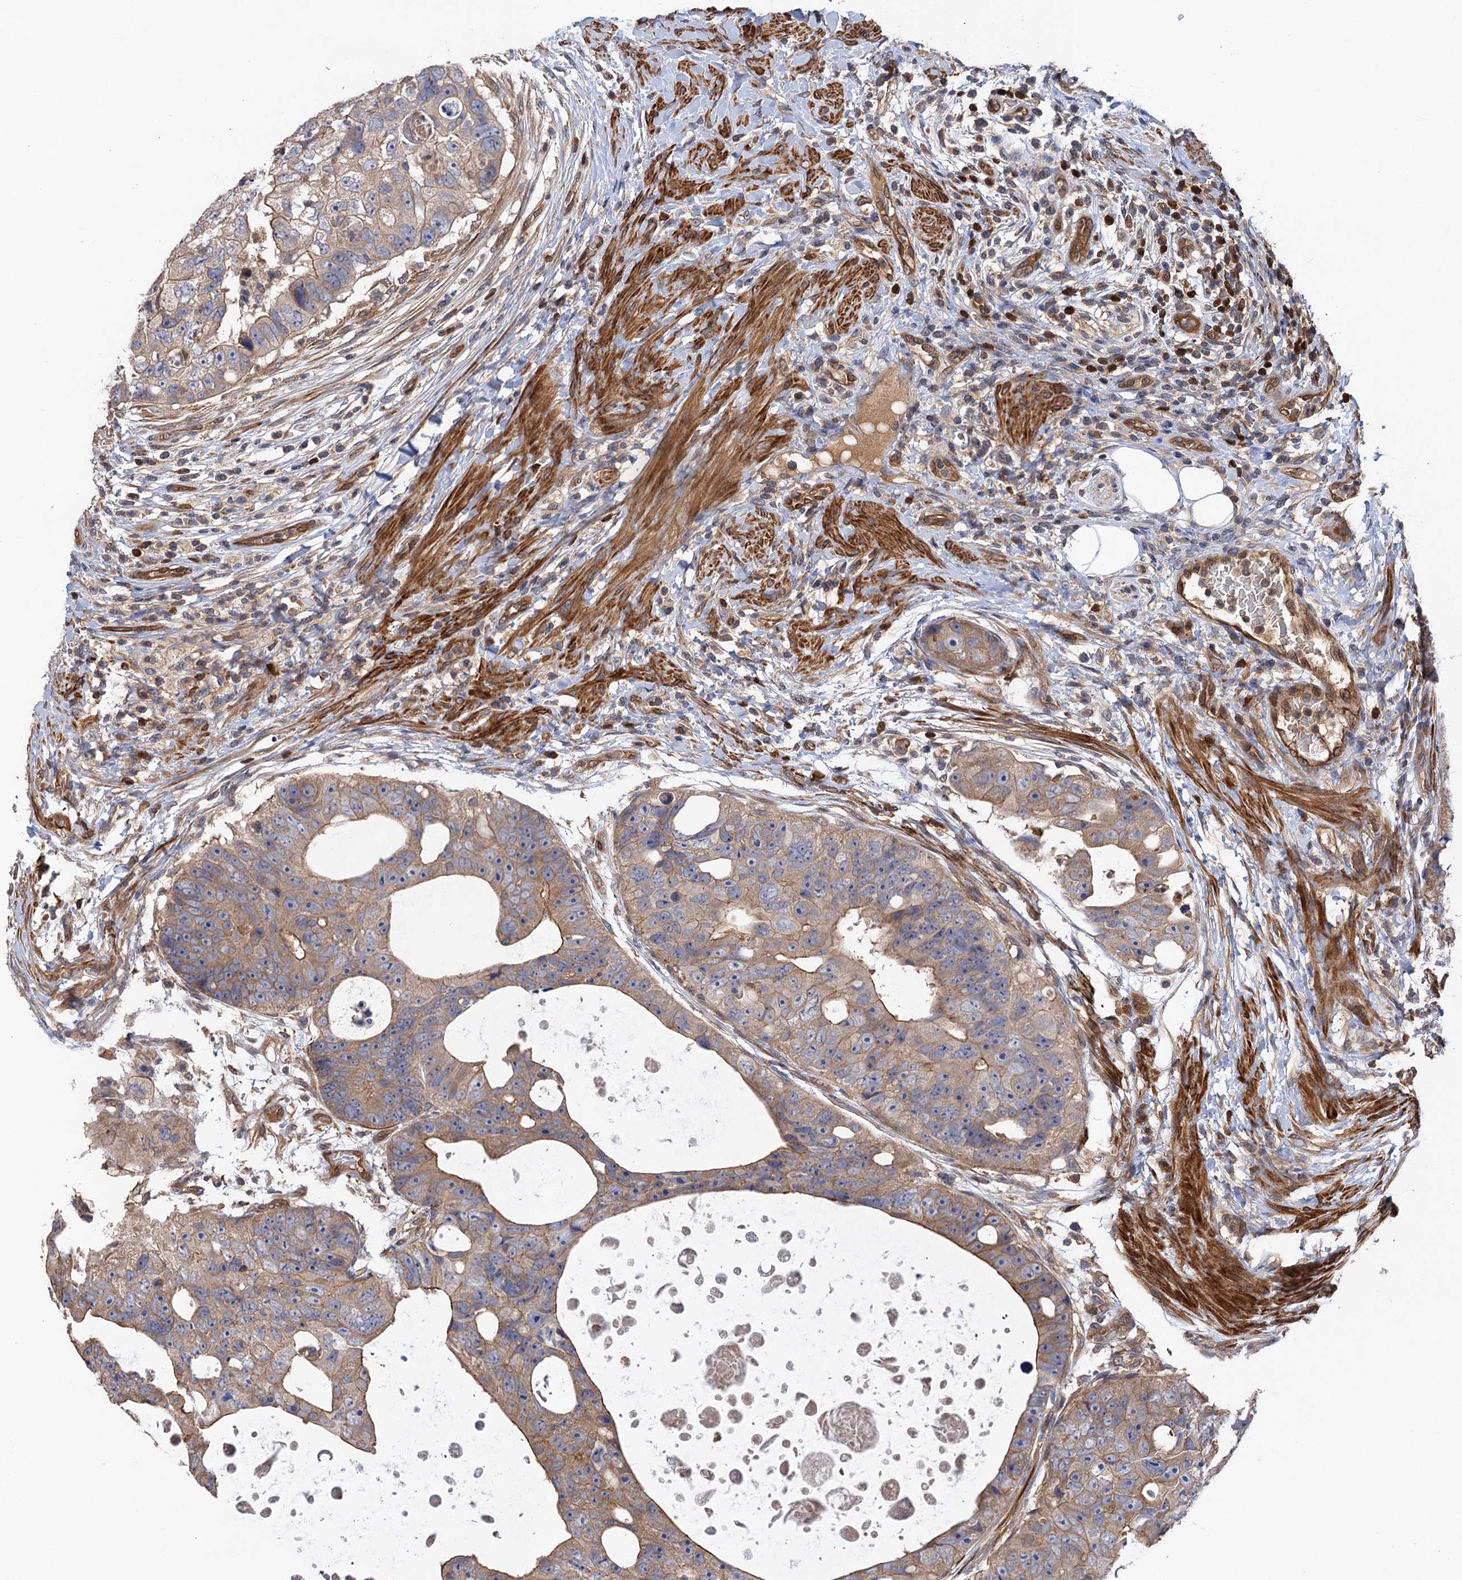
{"staining": {"intensity": "weak", "quantity": ">75%", "location": "cytoplasmic/membranous"}, "tissue": "colorectal cancer", "cell_type": "Tumor cells", "image_type": "cancer", "snomed": [{"axis": "morphology", "description": "Adenocarcinoma, NOS"}, {"axis": "topography", "description": "Rectum"}], "caption": "DAB immunohistochemical staining of colorectal cancer displays weak cytoplasmic/membranous protein staining in about >75% of tumor cells. The staining was performed using DAB to visualize the protein expression in brown, while the nuclei were stained in blue with hematoxylin (Magnification: 20x).", "gene": "DGKA", "patient": {"sex": "male", "age": 59}}